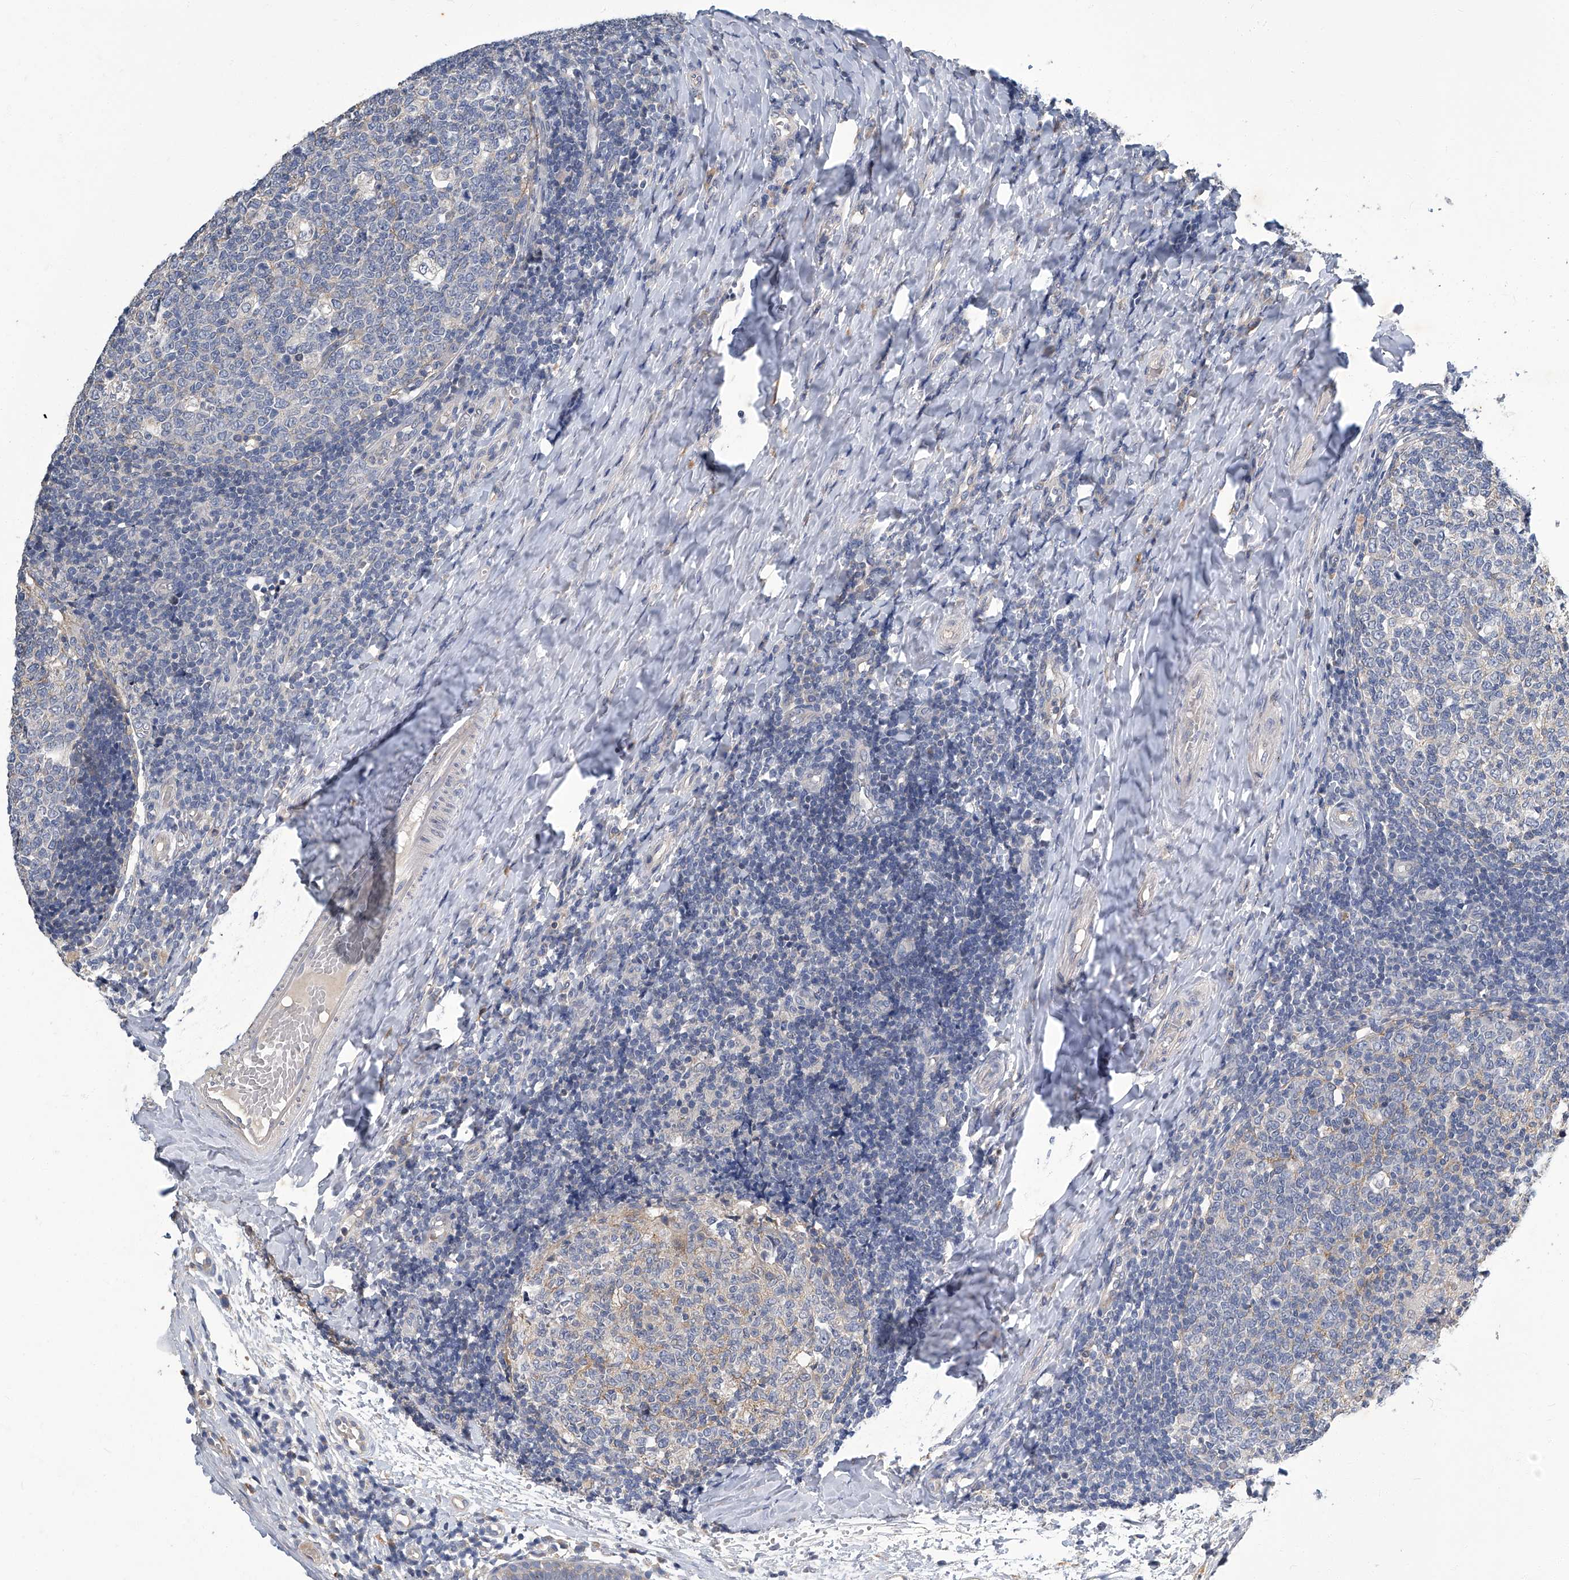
{"staining": {"intensity": "negative", "quantity": "none", "location": "none"}, "tissue": "tonsil", "cell_type": "Germinal center cells", "image_type": "normal", "snomed": [{"axis": "morphology", "description": "Normal tissue, NOS"}, {"axis": "topography", "description": "Tonsil"}], "caption": "Protein analysis of benign tonsil demonstrates no significant expression in germinal center cells. (Stains: DAB (3,3'-diaminobenzidine) immunohistochemistry with hematoxylin counter stain, Microscopy: brightfield microscopy at high magnification).", "gene": "TGFBR1", "patient": {"sex": "female", "age": 19}}